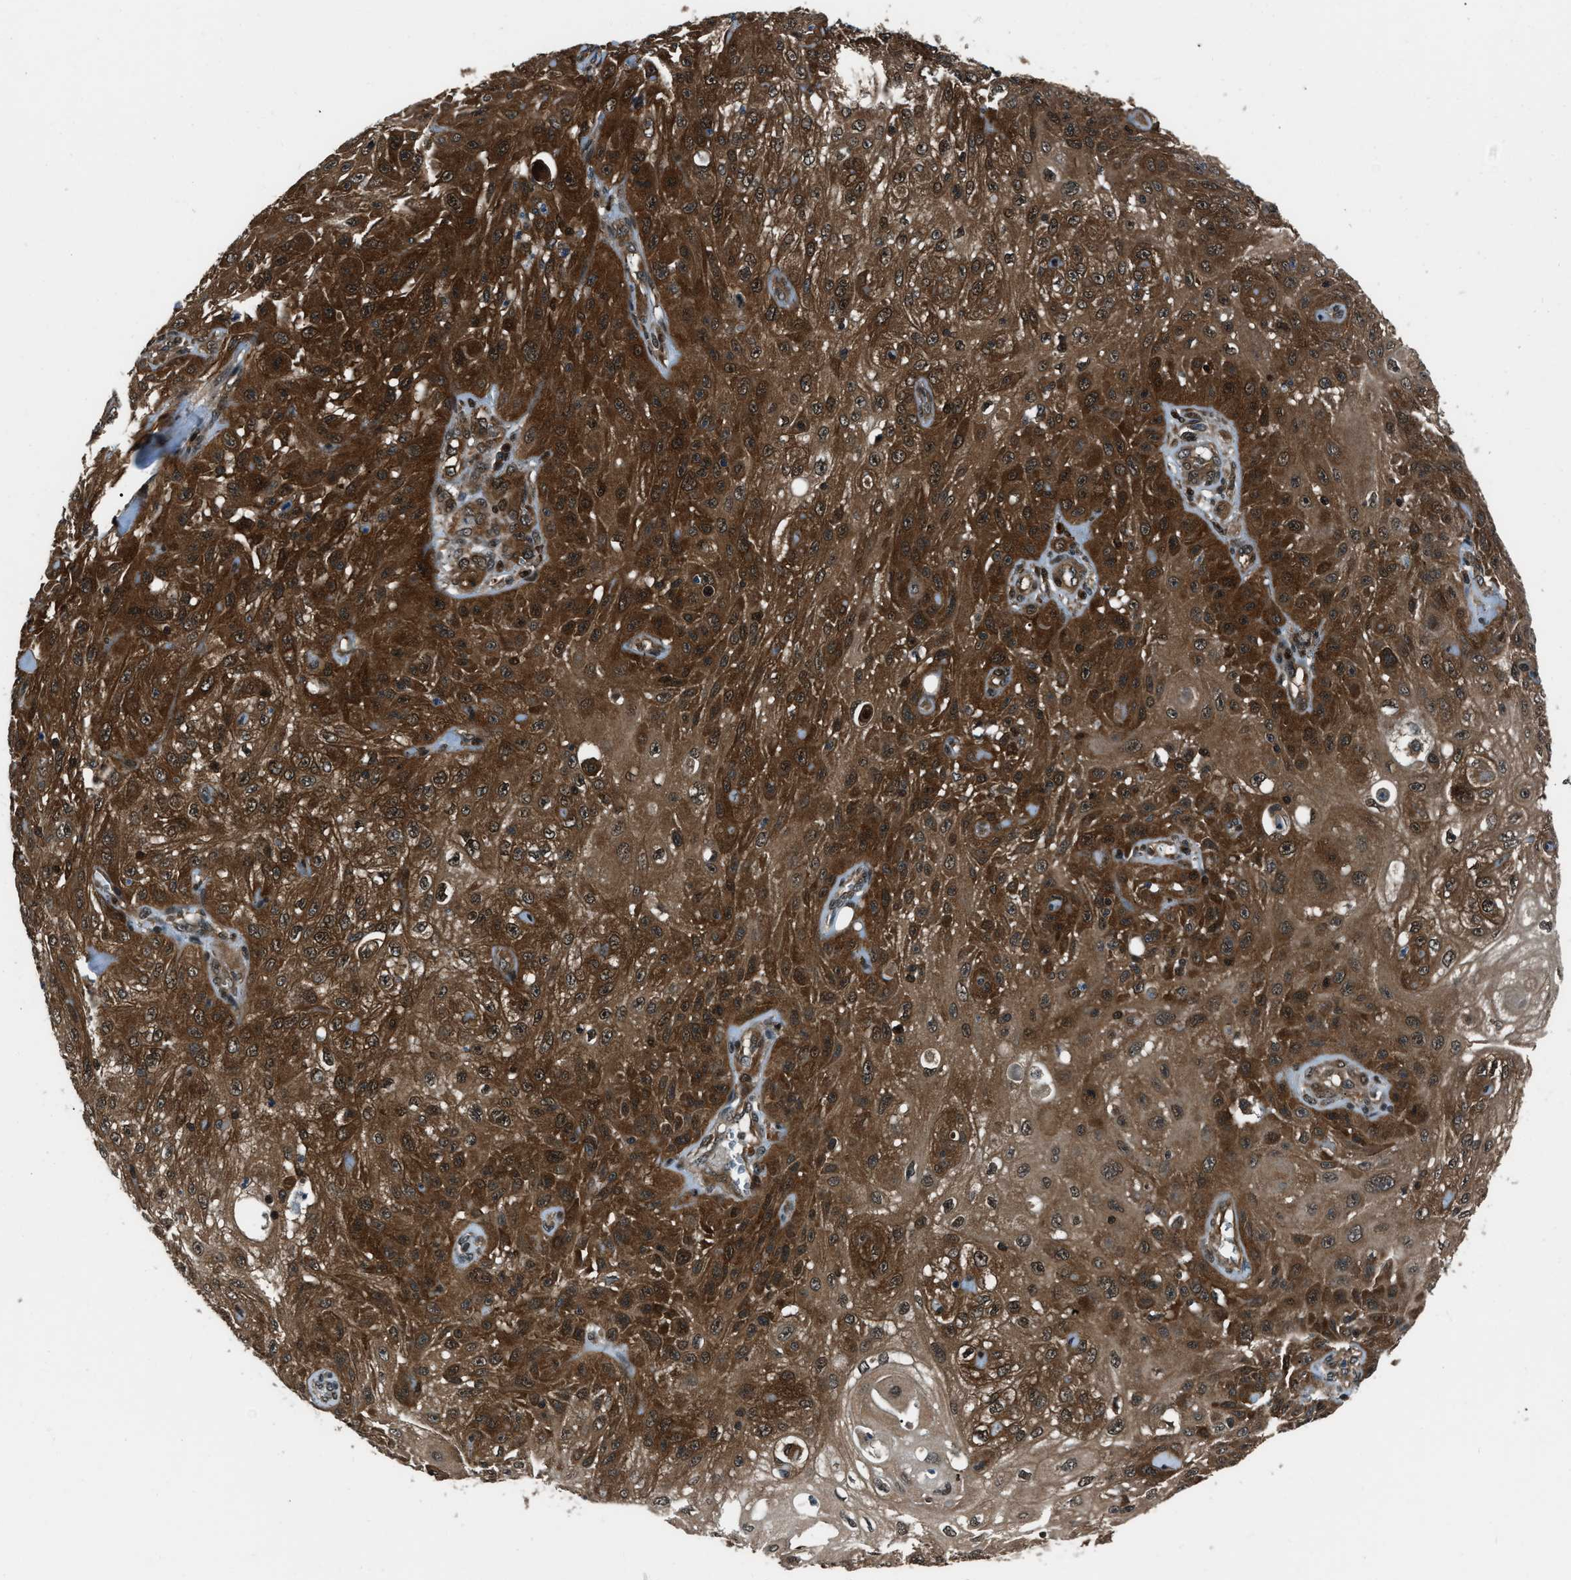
{"staining": {"intensity": "strong", "quantity": ">75%", "location": "cytoplasmic/membranous,nuclear"}, "tissue": "skin cancer", "cell_type": "Tumor cells", "image_type": "cancer", "snomed": [{"axis": "morphology", "description": "Squamous cell carcinoma, NOS"}, {"axis": "topography", "description": "Skin"}], "caption": "Immunohistochemical staining of human skin cancer demonstrates high levels of strong cytoplasmic/membranous and nuclear protein staining in about >75% of tumor cells. (DAB IHC, brown staining for protein, blue staining for nuclei).", "gene": "NUDCD3", "patient": {"sex": "male", "age": 75}}